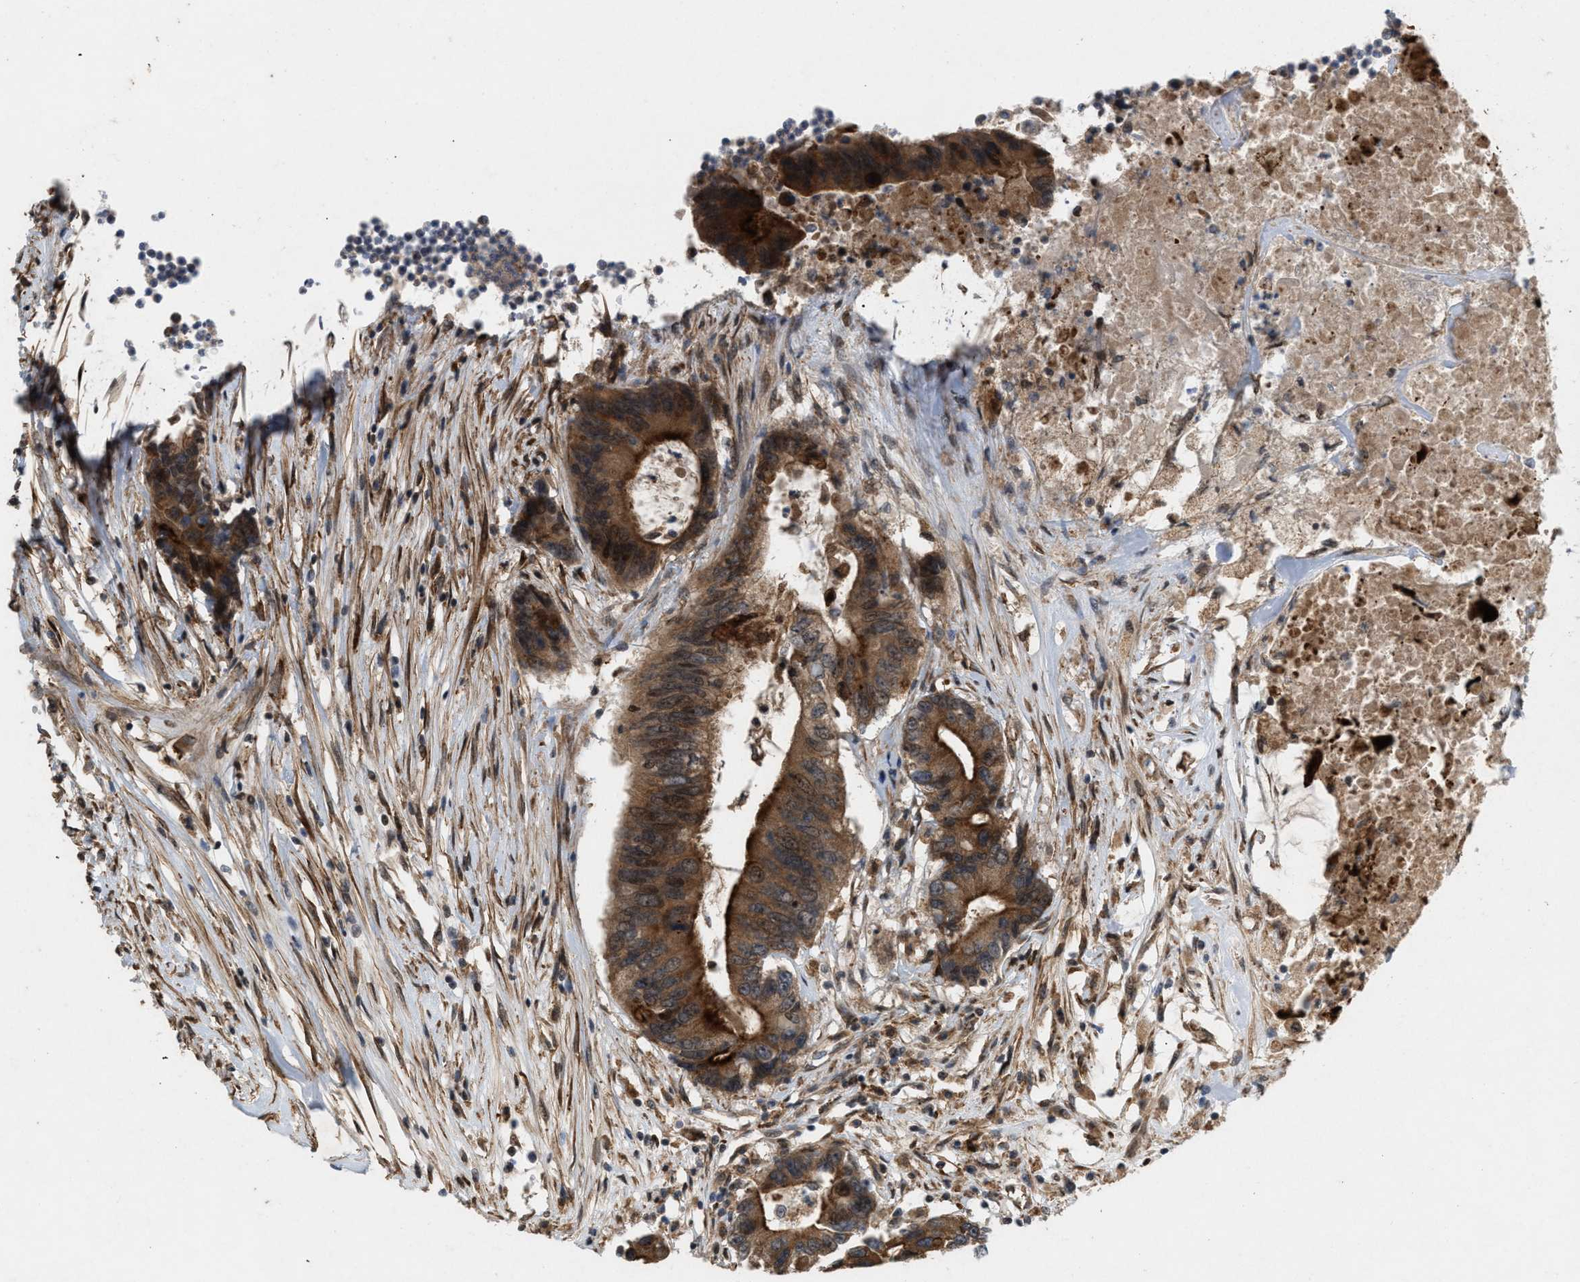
{"staining": {"intensity": "moderate", "quantity": ">75%", "location": "cytoplasmic/membranous,nuclear"}, "tissue": "colorectal cancer", "cell_type": "Tumor cells", "image_type": "cancer", "snomed": [{"axis": "morphology", "description": "Adenocarcinoma, NOS"}, {"axis": "topography", "description": "Colon"}], "caption": "Human colorectal adenocarcinoma stained for a protein (brown) shows moderate cytoplasmic/membranous and nuclear positive positivity in approximately >75% of tumor cells.", "gene": "MFSD6", "patient": {"sex": "female", "age": 77}}